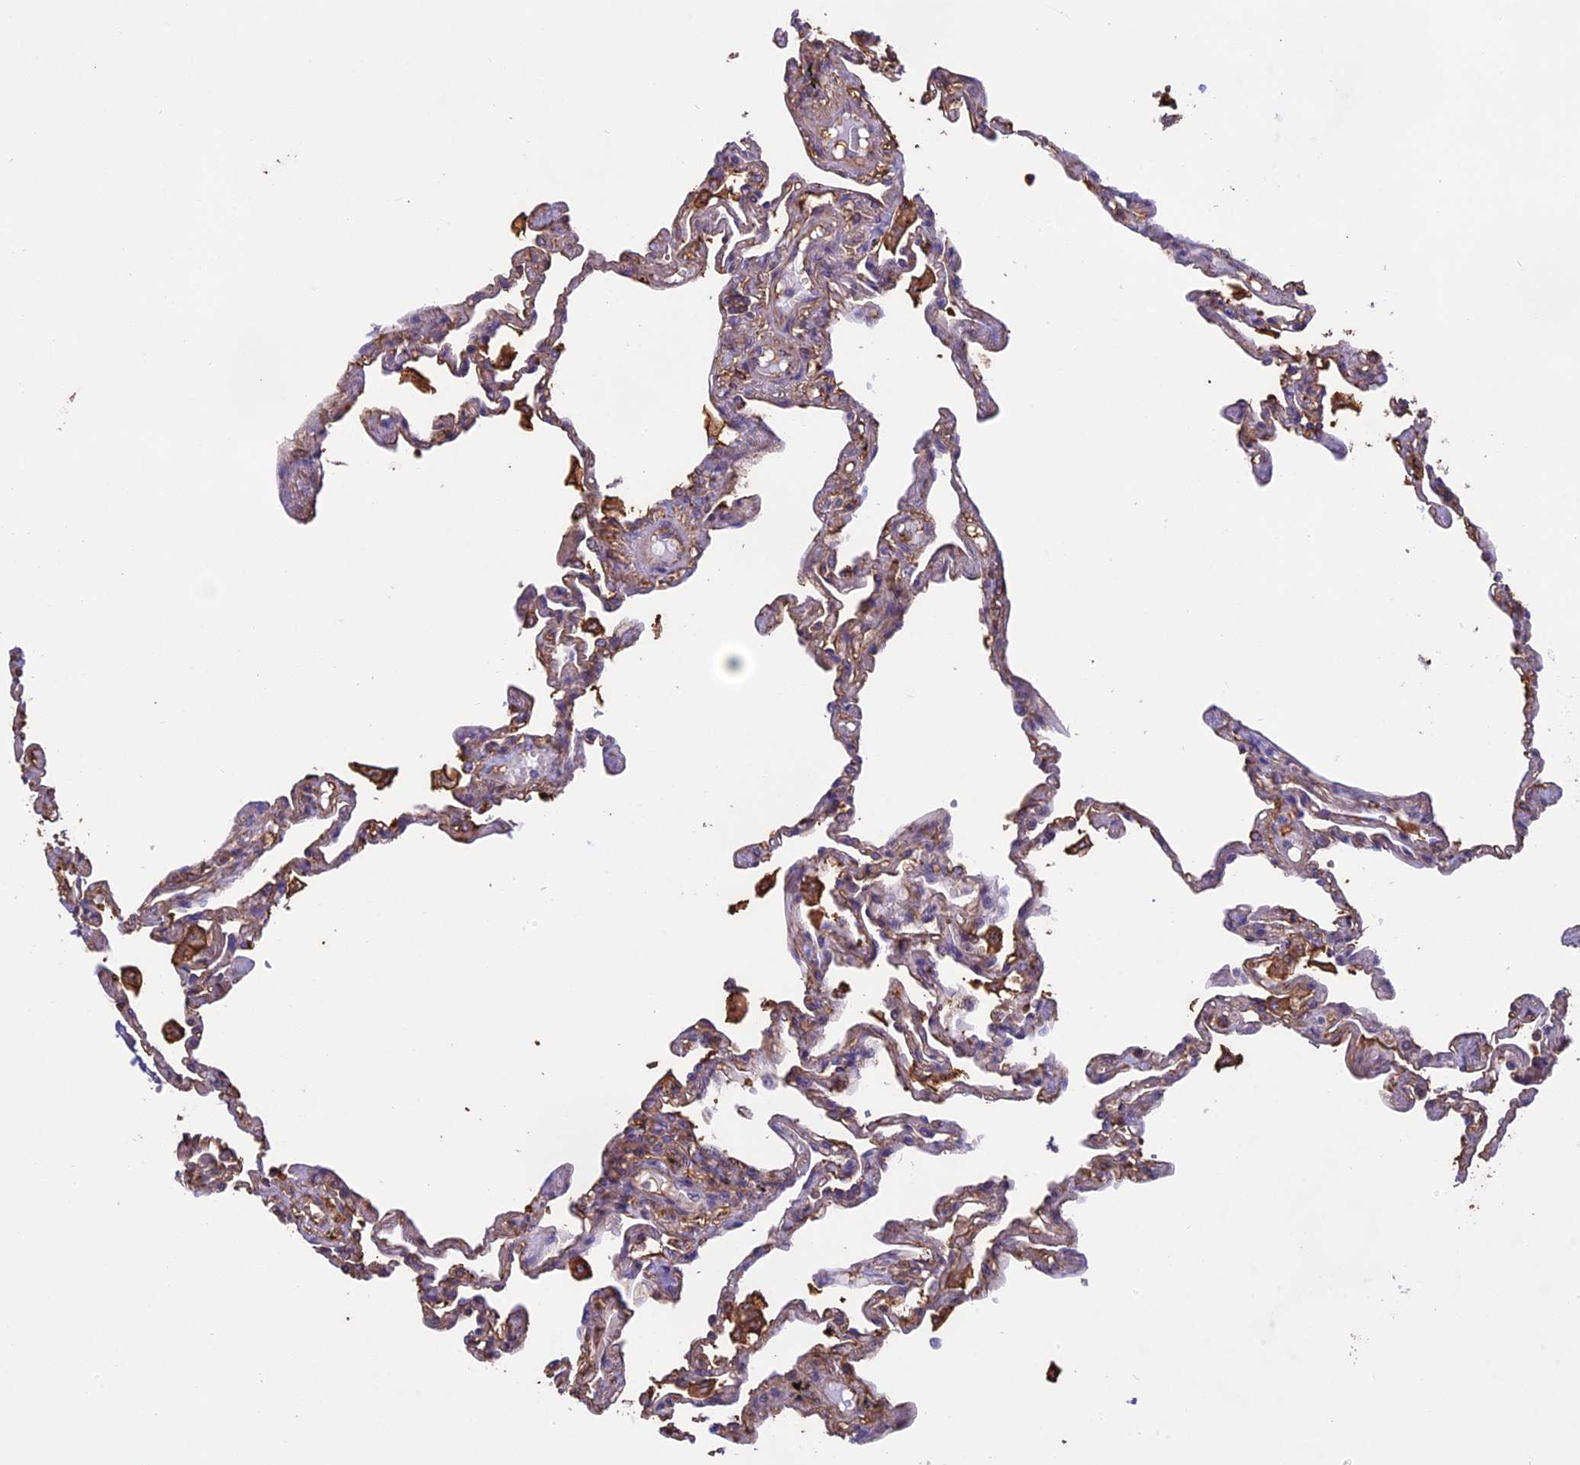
{"staining": {"intensity": "weak", "quantity": "25%-75%", "location": "cytoplasmic/membranous"}, "tissue": "lung", "cell_type": "Alveolar cells", "image_type": "normal", "snomed": [{"axis": "morphology", "description": "Normal tissue, NOS"}, {"axis": "topography", "description": "Lung"}], "caption": "IHC staining of normal lung, which shows low levels of weak cytoplasmic/membranous positivity in approximately 25%-75% of alveolar cells indicating weak cytoplasmic/membranous protein staining. The staining was performed using DAB (brown) for protein detection and nuclei were counterstained in hematoxylin (blue).", "gene": "TMEM255B", "patient": {"sex": "female", "age": 67}}